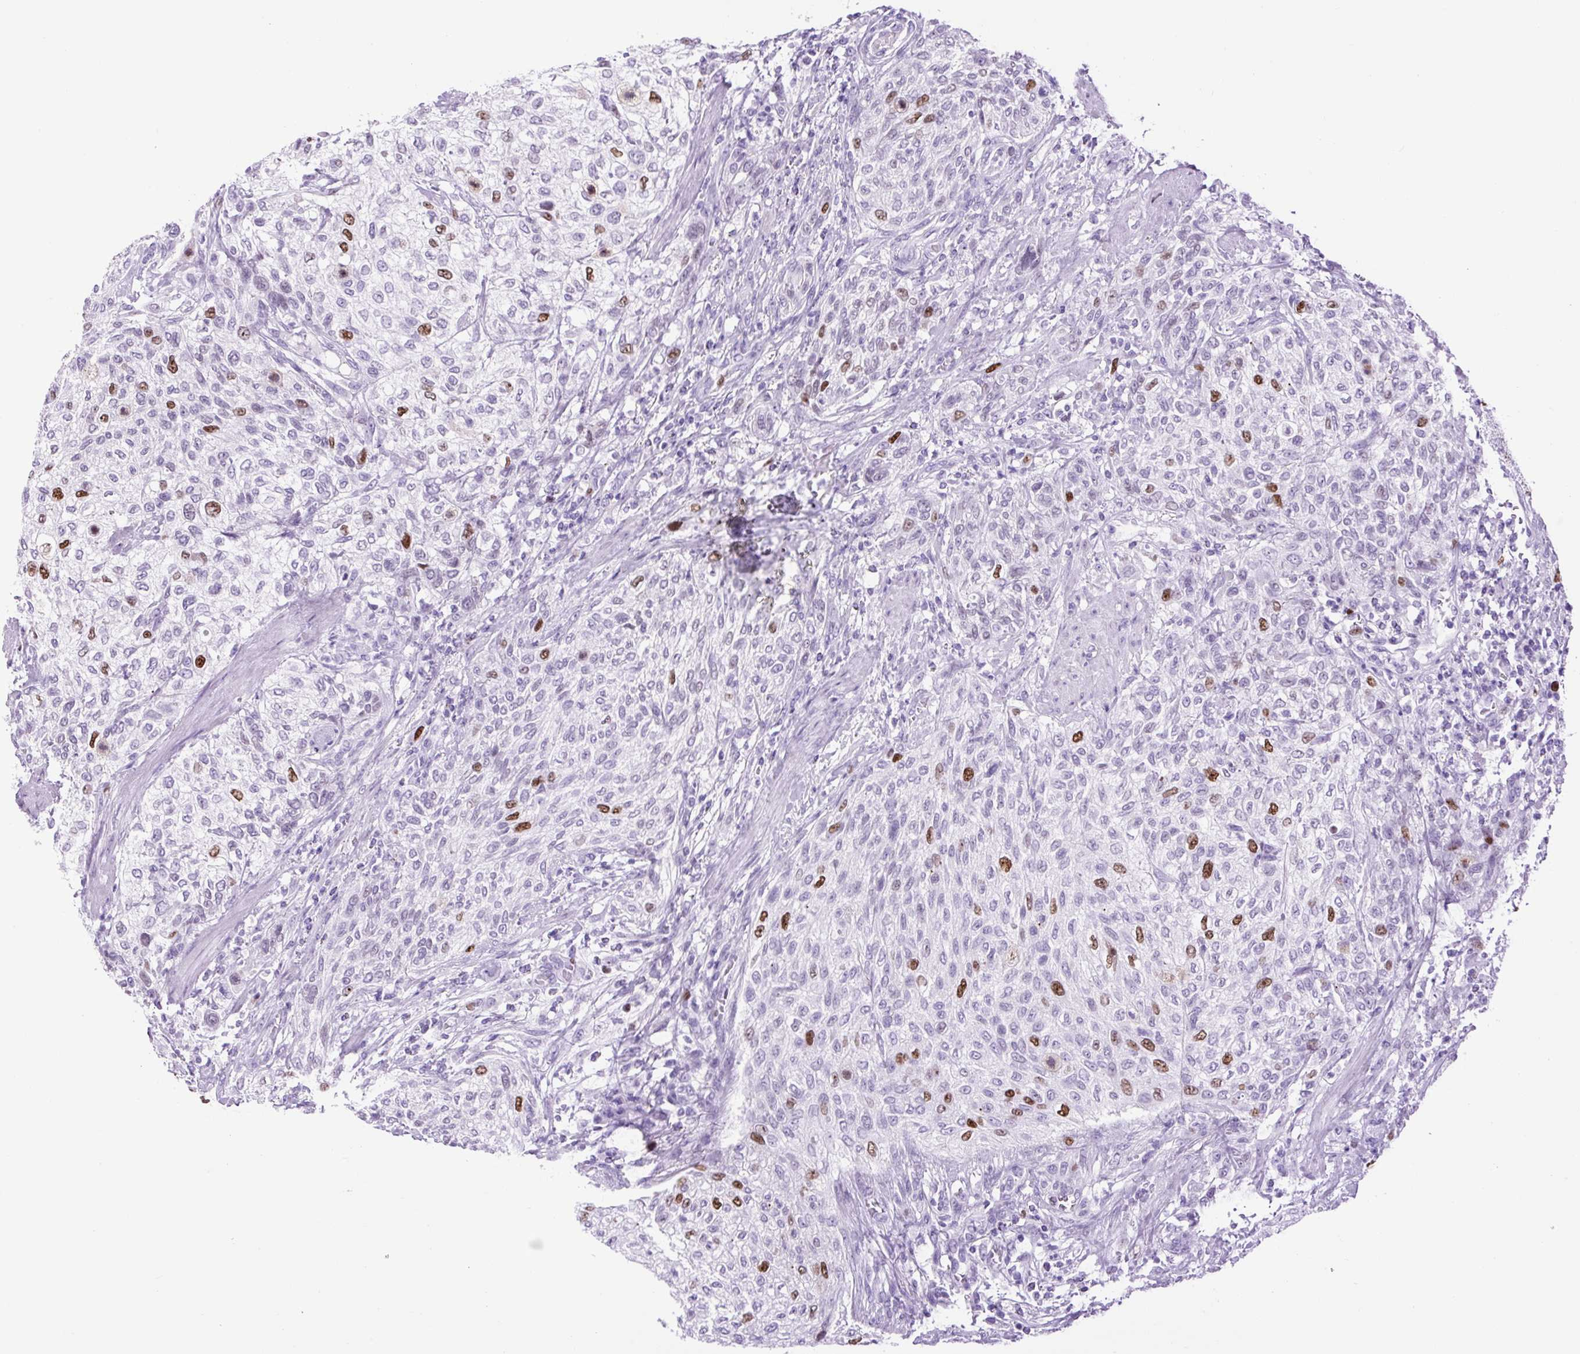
{"staining": {"intensity": "strong", "quantity": "<25%", "location": "nuclear"}, "tissue": "urothelial cancer", "cell_type": "Tumor cells", "image_type": "cancer", "snomed": [{"axis": "morphology", "description": "Urothelial carcinoma, High grade"}, {"axis": "topography", "description": "Urinary bladder"}], "caption": "High-grade urothelial carcinoma stained with IHC shows strong nuclear expression in about <25% of tumor cells.", "gene": "RACGAP1", "patient": {"sex": "male", "age": 35}}